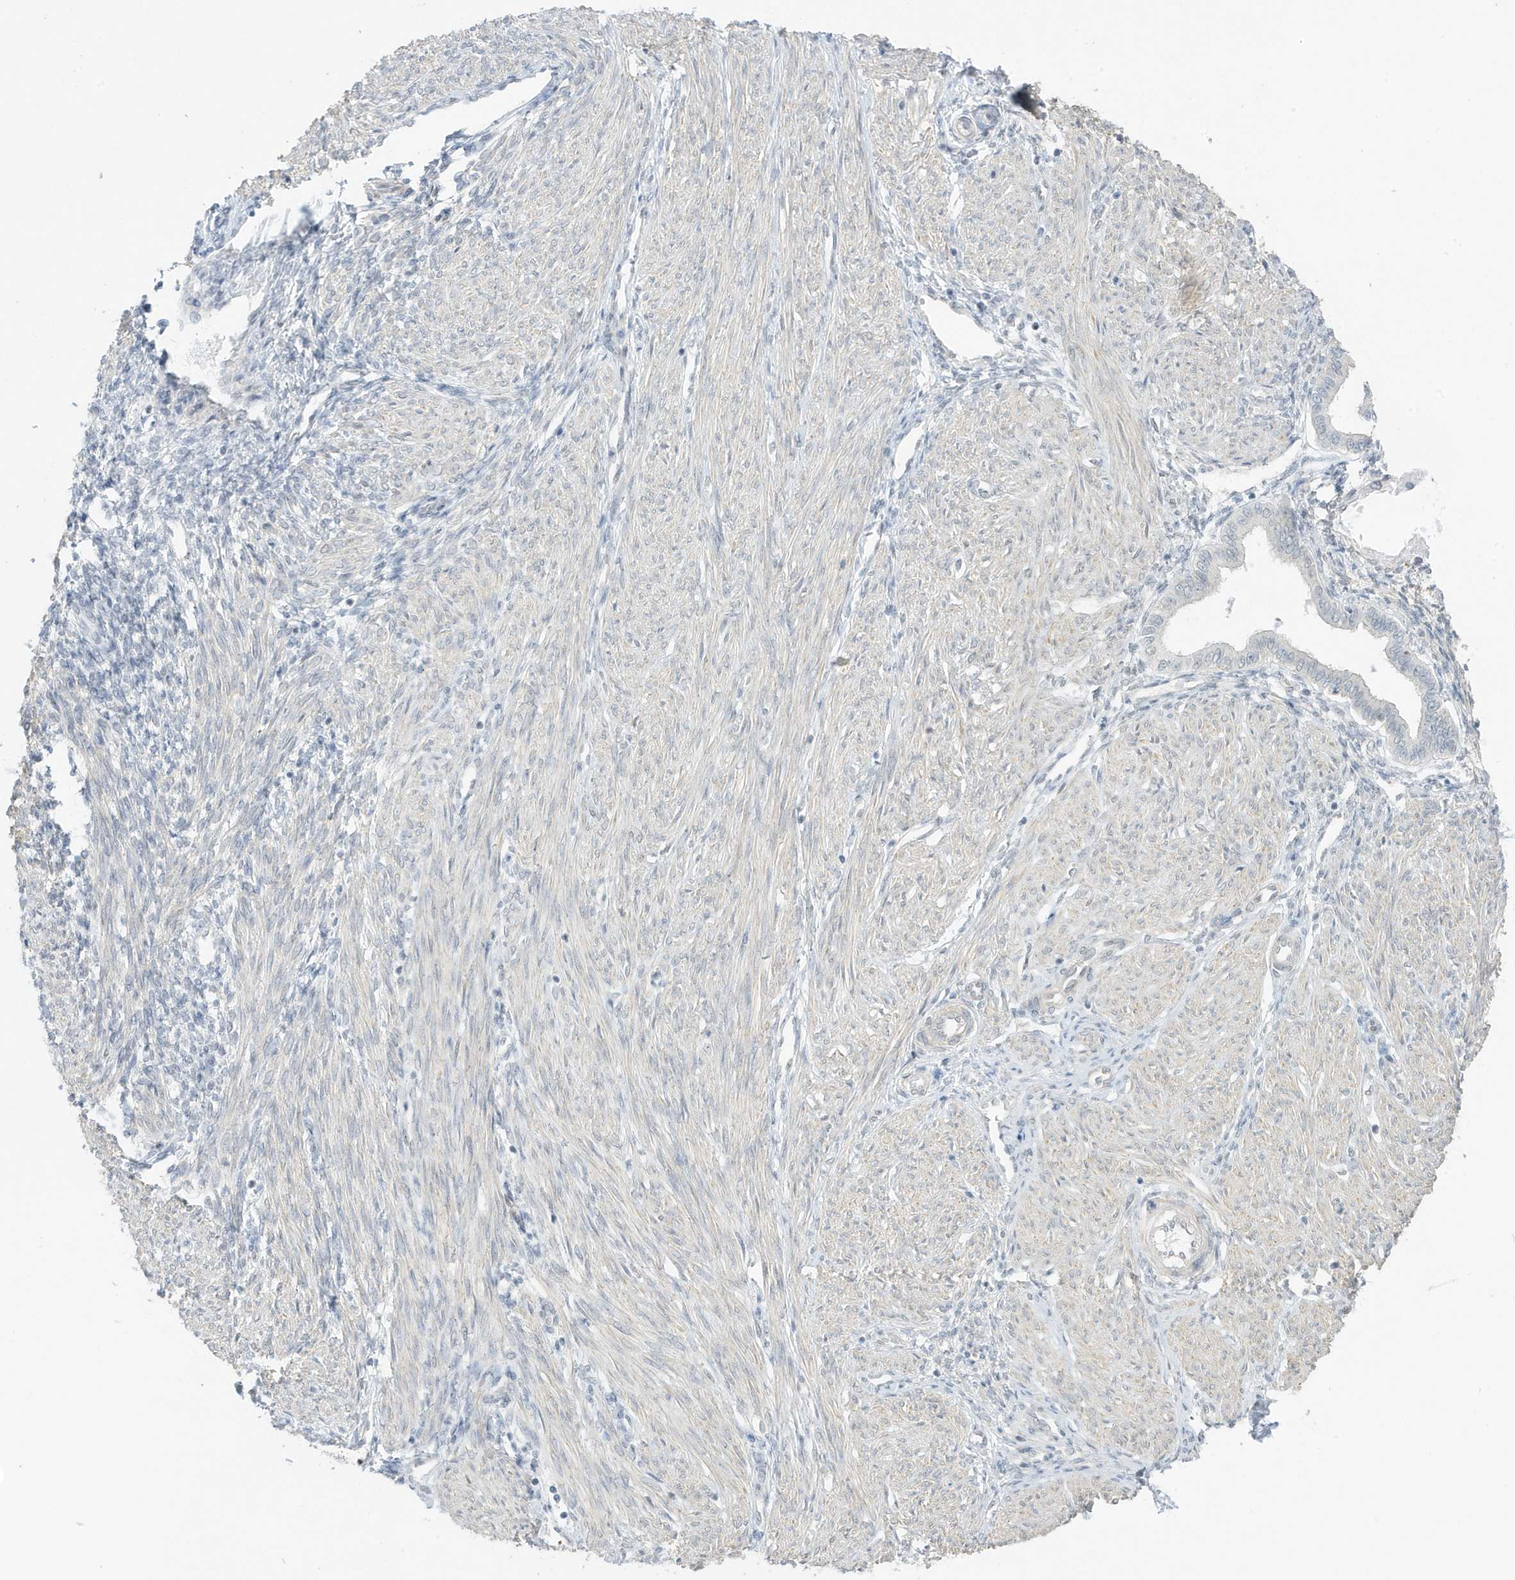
{"staining": {"intensity": "negative", "quantity": "none", "location": "none"}, "tissue": "endometrium", "cell_type": "Cells in endometrial stroma", "image_type": "normal", "snomed": [{"axis": "morphology", "description": "Normal tissue, NOS"}, {"axis": "topography", "description": "Endometrium"}], "caption": "Photomicrograph shows no significant protein staining in cells in endometrial stroma of normal endometrium.", "gene": "MSL3", "patient": {"sex": "female", "age": 53}}